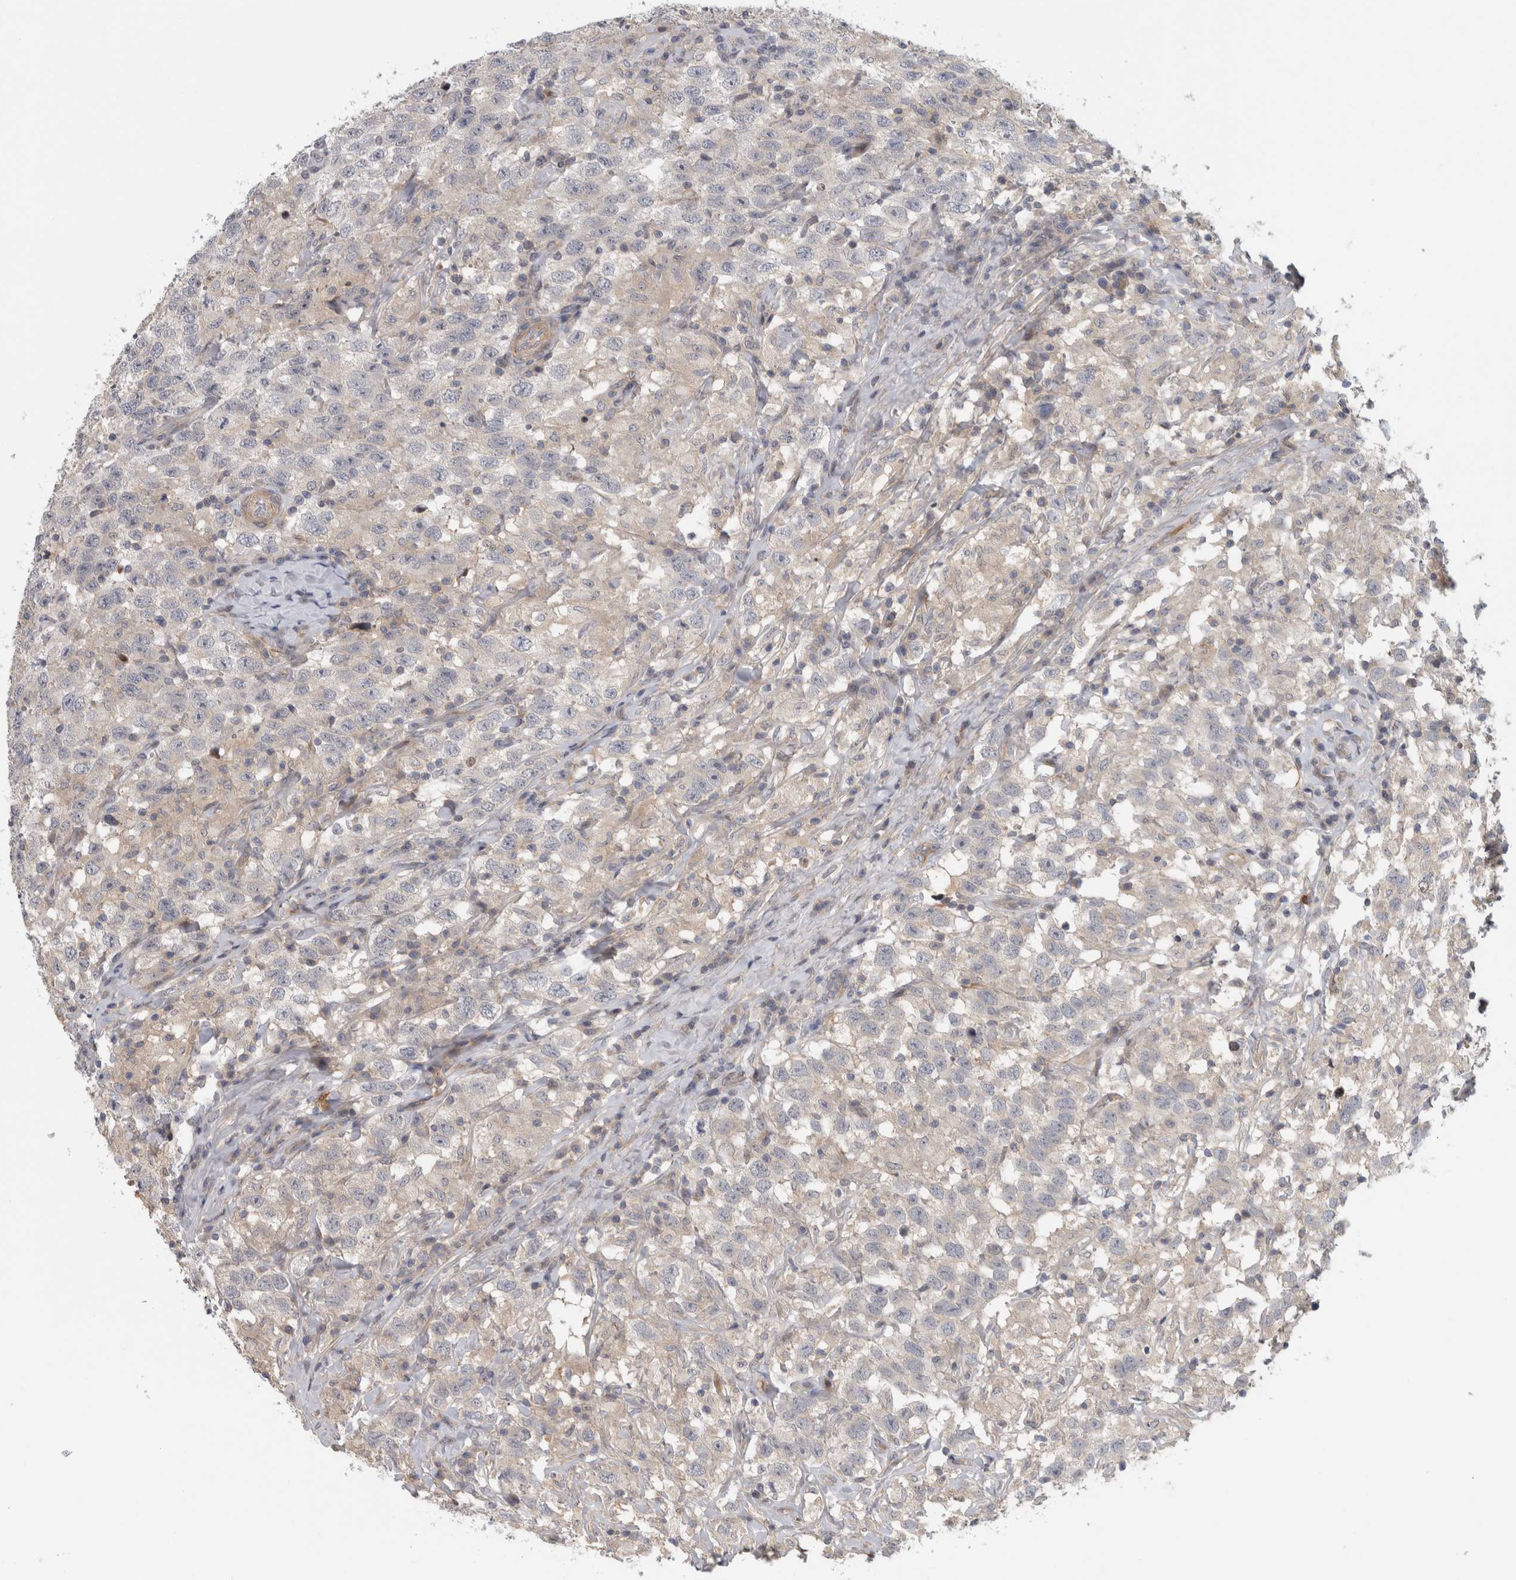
{"staining": {"intensity": "negative", "quantity": "none", "location": "none"}, "tissue": "testis cancer", "cell_type": "Tumor cells", "image_type": "cancer", "snomed": [{"axis": "morphology", "description": "Seminoma, NOS"}, {"axis": "topography", "description": "Testis"}], "caption": "Immunohistochemistry image of neoplastic tissue: human testis cancer (seminoma) stained with DAB displays no significant protein positivity in tumor cells.", "gene": "ZNF804B", "patient": {"sex": "male", "age": 41}}